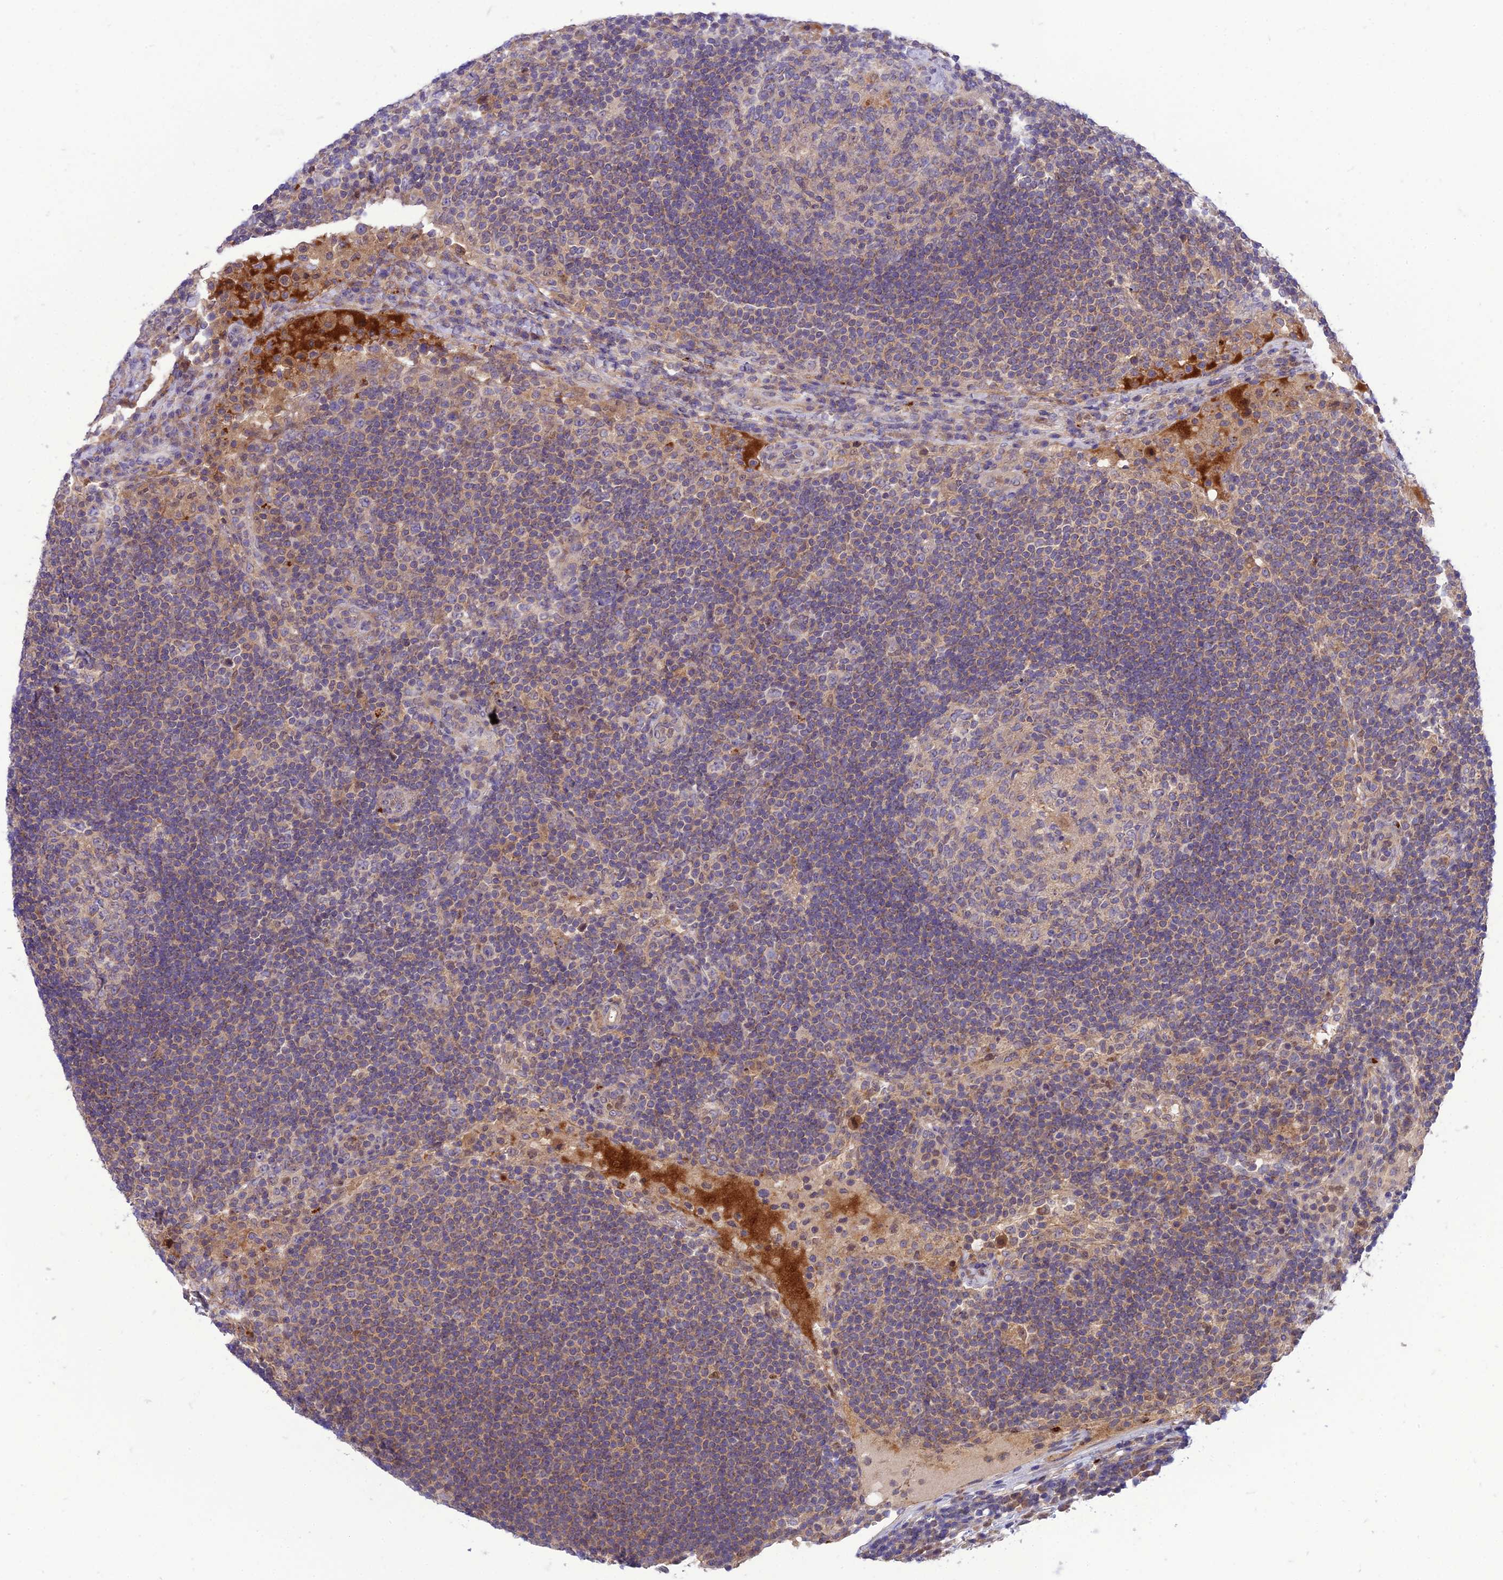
{"staining": {"intensity": "weak", "quantity": "<25%", "location": "cytoplasmic/membranous"}, "tissue": "lymph node", "cell_type": "Germinal center cells", "image_type": "normal", "snomed": [{"axis": "morphology", "description": "Normal tissue, NOS"}, {"axis": "topography", "description": "Lymph node"}], "caption": "An image of lymph node stained for a protein shows no brown staining in germinal center cells.", "gene": "IRAK3", "patient": {"sex": "female", "age": 53}}